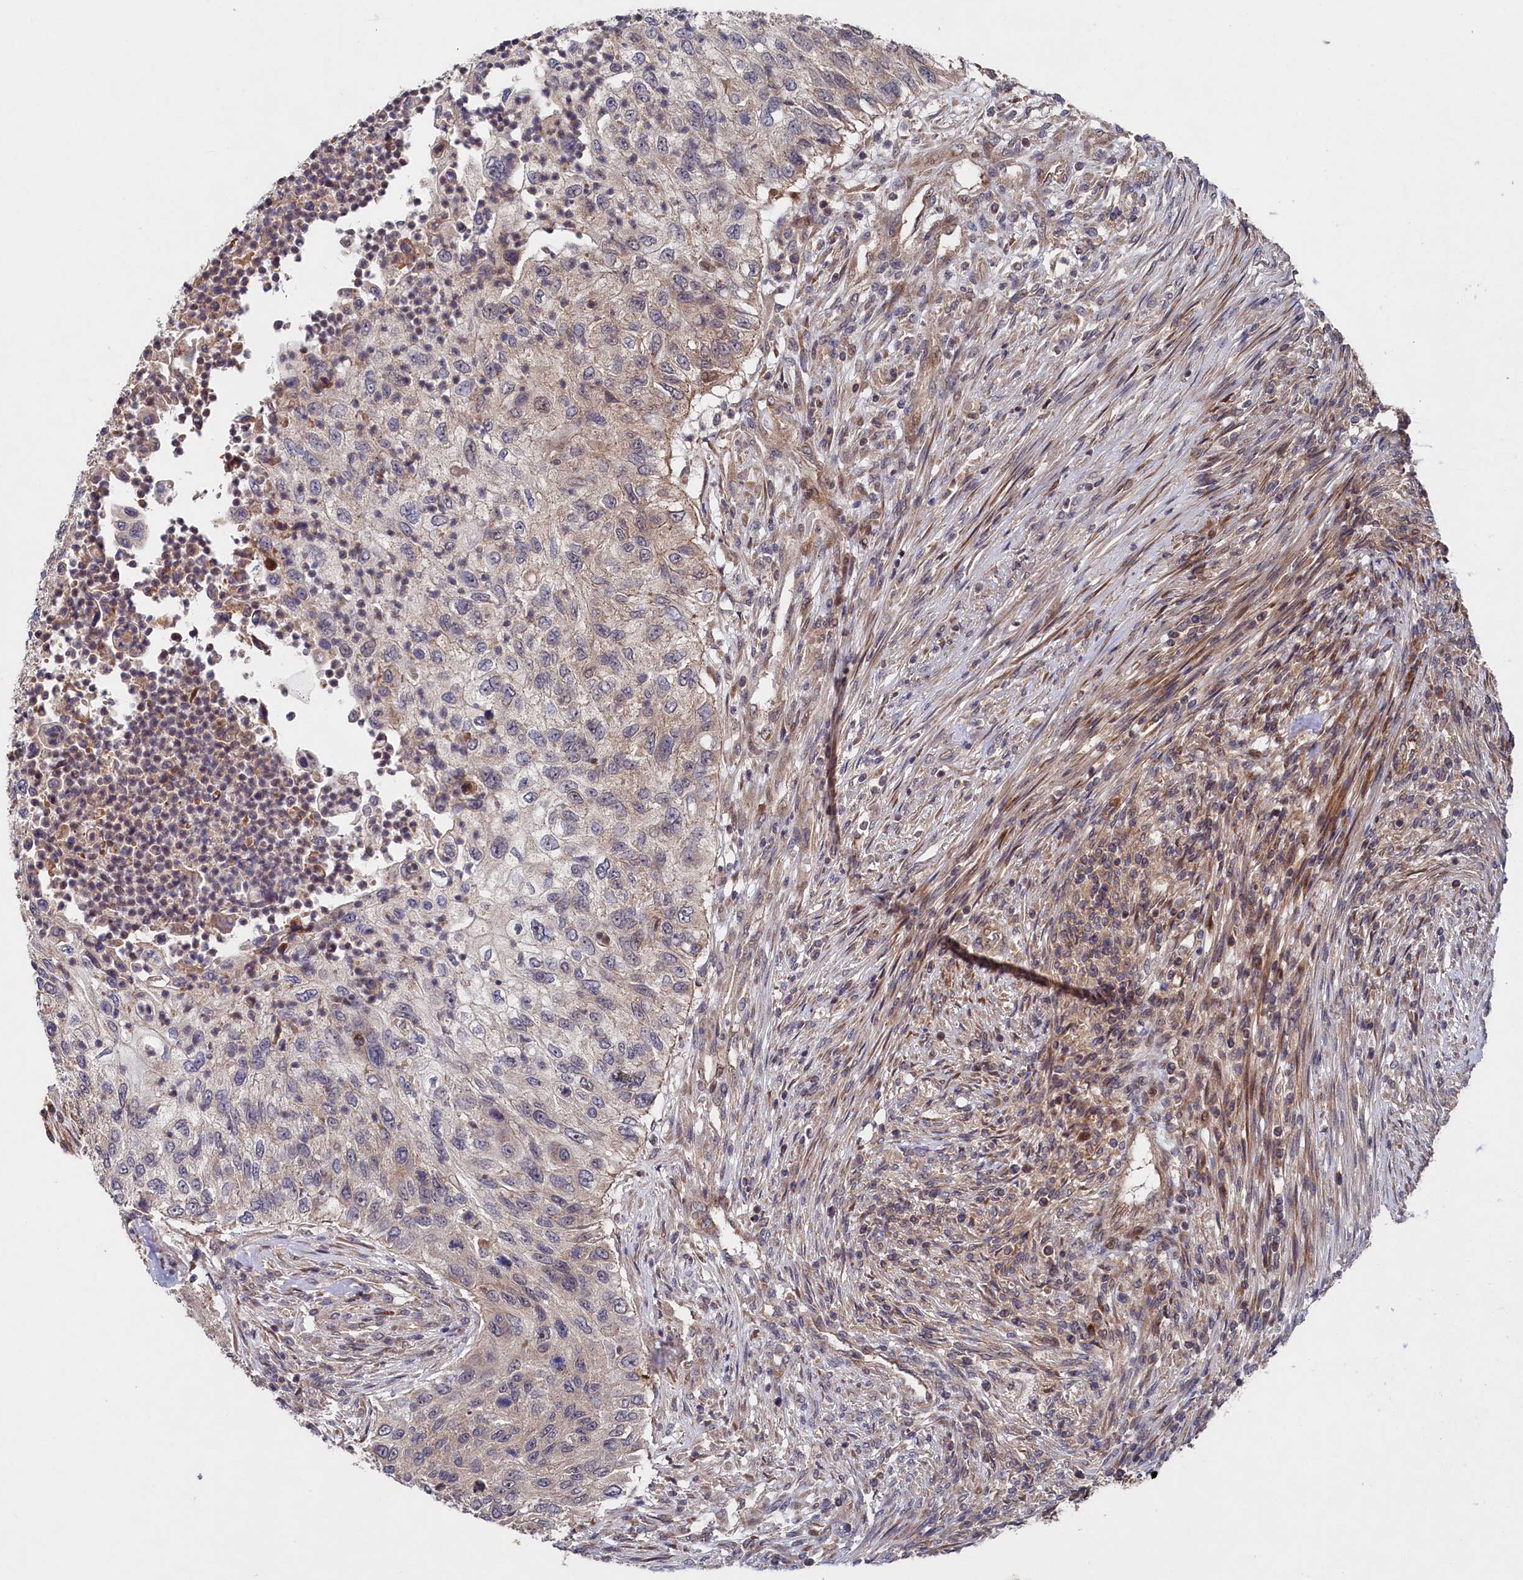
{"staining": {"intensity": "weak", "quantity": "<25%", "location": "cytoplasmic/membranous"}, "tissue": "urothelial cancer", "cell_type": "Tumor cells", "image_type": "cancer", "snomed": [{"axis": "morphology", "description": "Urothelial carcinoma, High grade"}, {"axis": "topography", "description": "Urinary bladder"}], "caption": "DAB (3,3'-diaminobenzidine) immunohistochemical staining of urothelial carcinoma (high-grade) demonstrates no significant staining in tumor cells.", "gene": "SUPV3L1", "patient": {"sex": "female", "age": 60}}